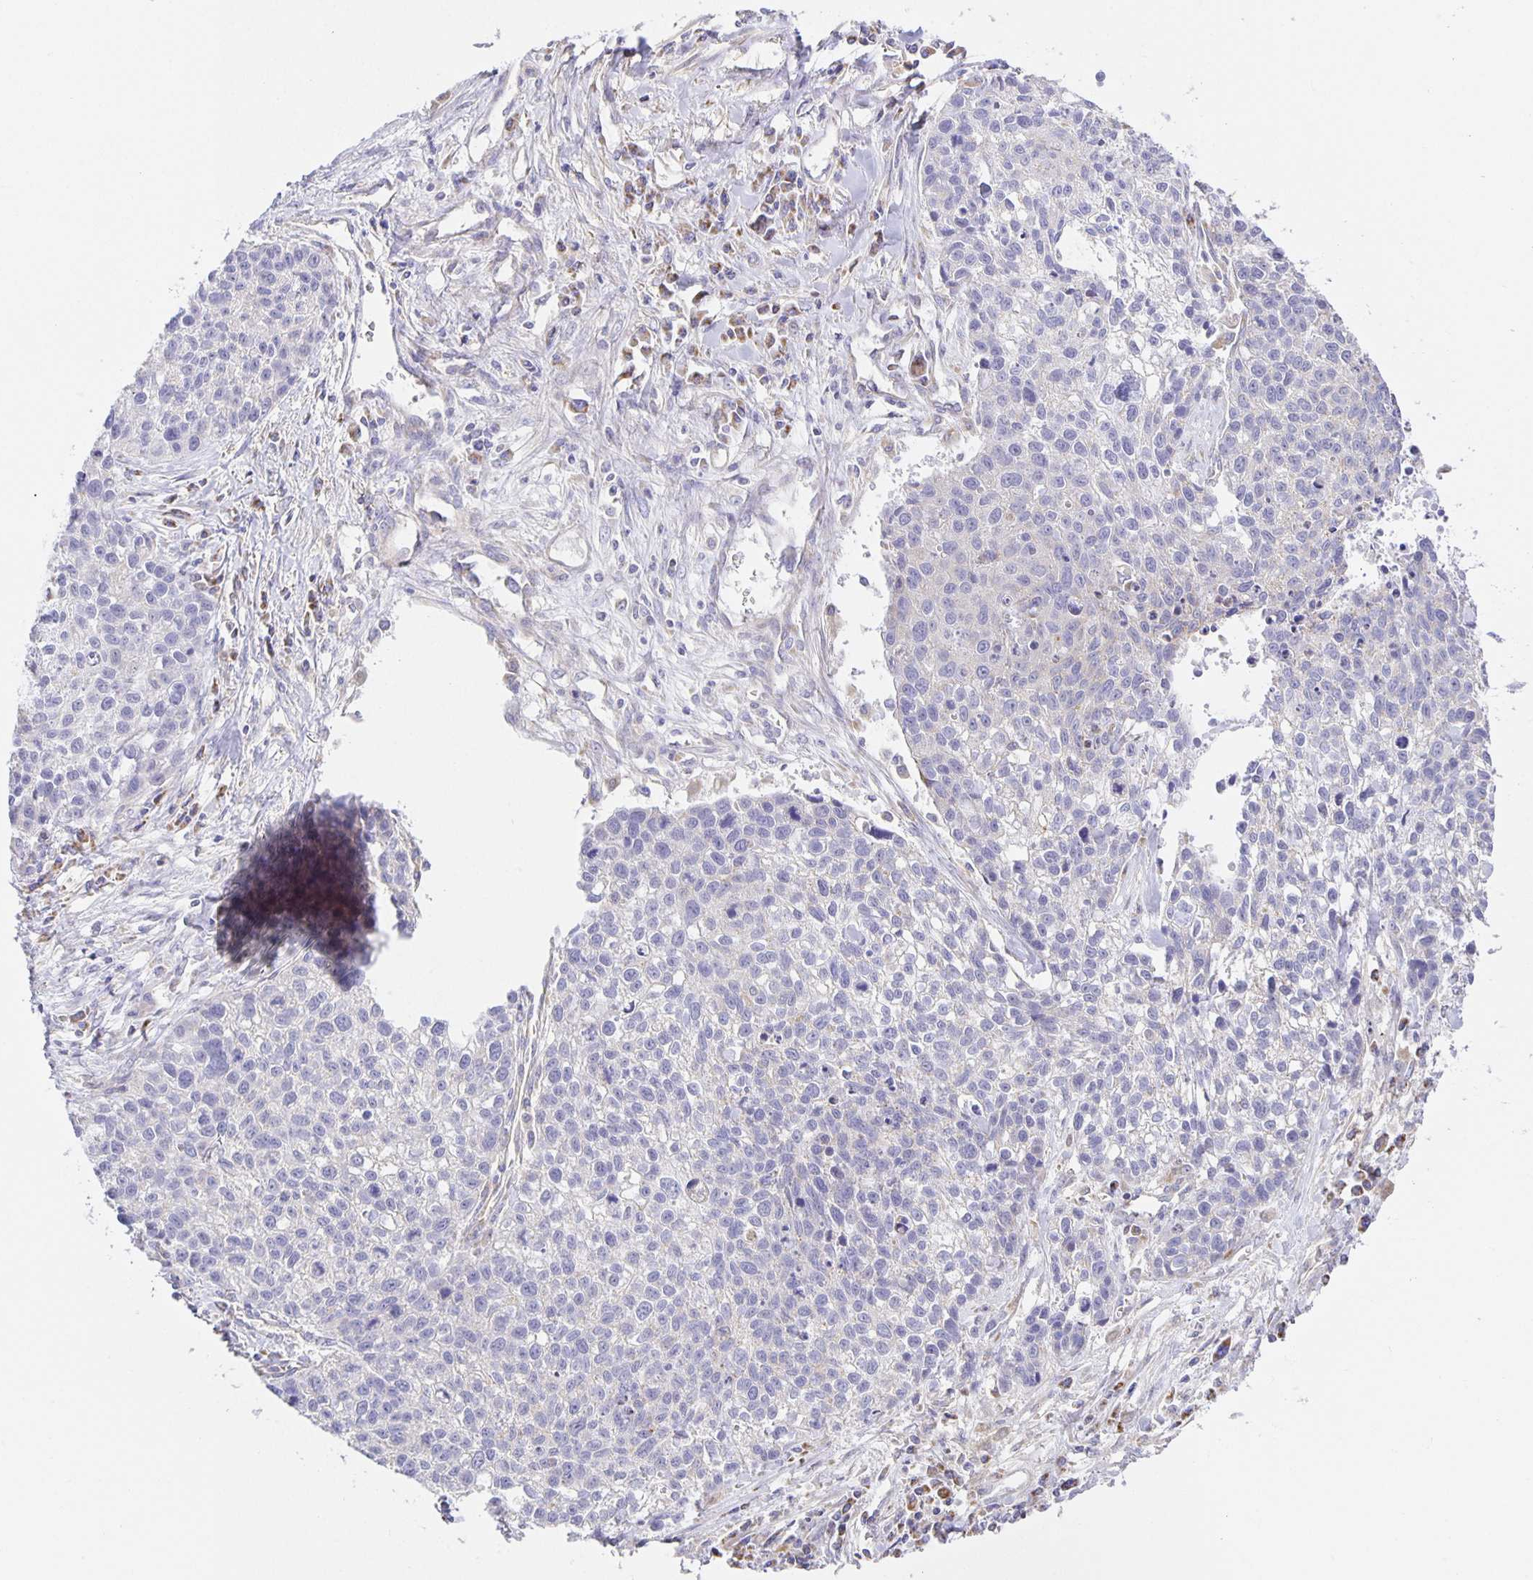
{"staining": {"intensity": "negative", "quantity": "none", "location": "none"}, "tissue": "lung cancer", "cell_type": "Tumor cells", "image_type": "cancer", "snomed": [{"axis": "morphology", "description": "Squamous cell carcinoma, NOS"}, {"axis": "topography", "description": "Lung"}], "caption": "The histopathology image displays no staining of tumor cells in lung cancer (squamous cell carcinoma).", "gene": "FLRT3", "patient": {"sex": "male", "age": 74}}